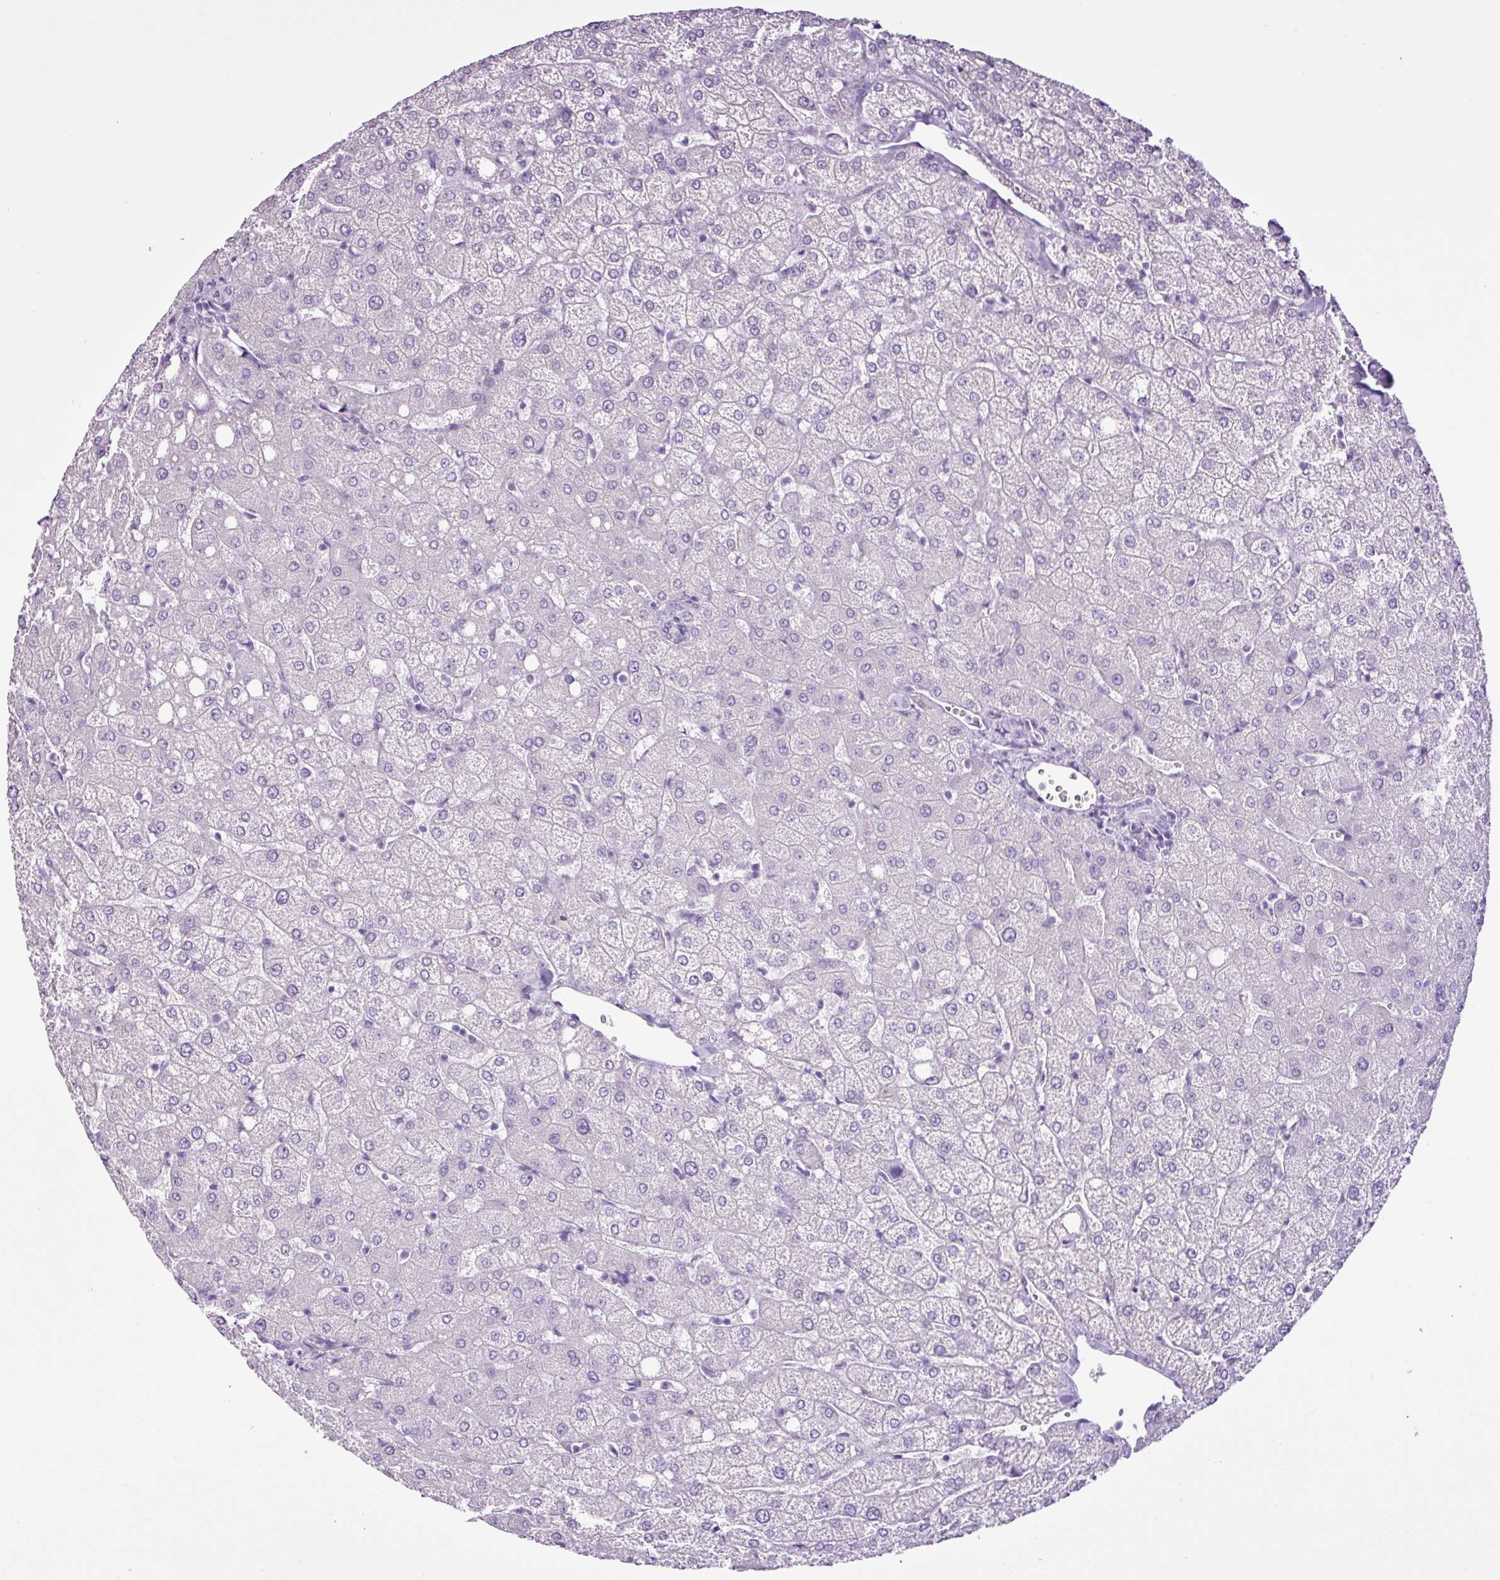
{"staining": {"intensity": "negative", "quantity": "none", "location": "none"}, "tissue": "liver", "cell_type": "Cholangiocytes", "image_type": "normal", "snomed": [{"axis": "morphology", "description": "Normal tissue, NOS"}, {"axis": "topography", "description": "Liver"}], "caption": "Cholangiocytes are negative for protein expression in normal human liver. The staining was performed using DAB (3,3'-diaminobenzidine) to visualize the protein expression in brown, while the nuclei were stained in blue with hematoxylin (Magnification: 20x).", "gene": "PGR", "patient": {"sex": "female", "age": 54}}